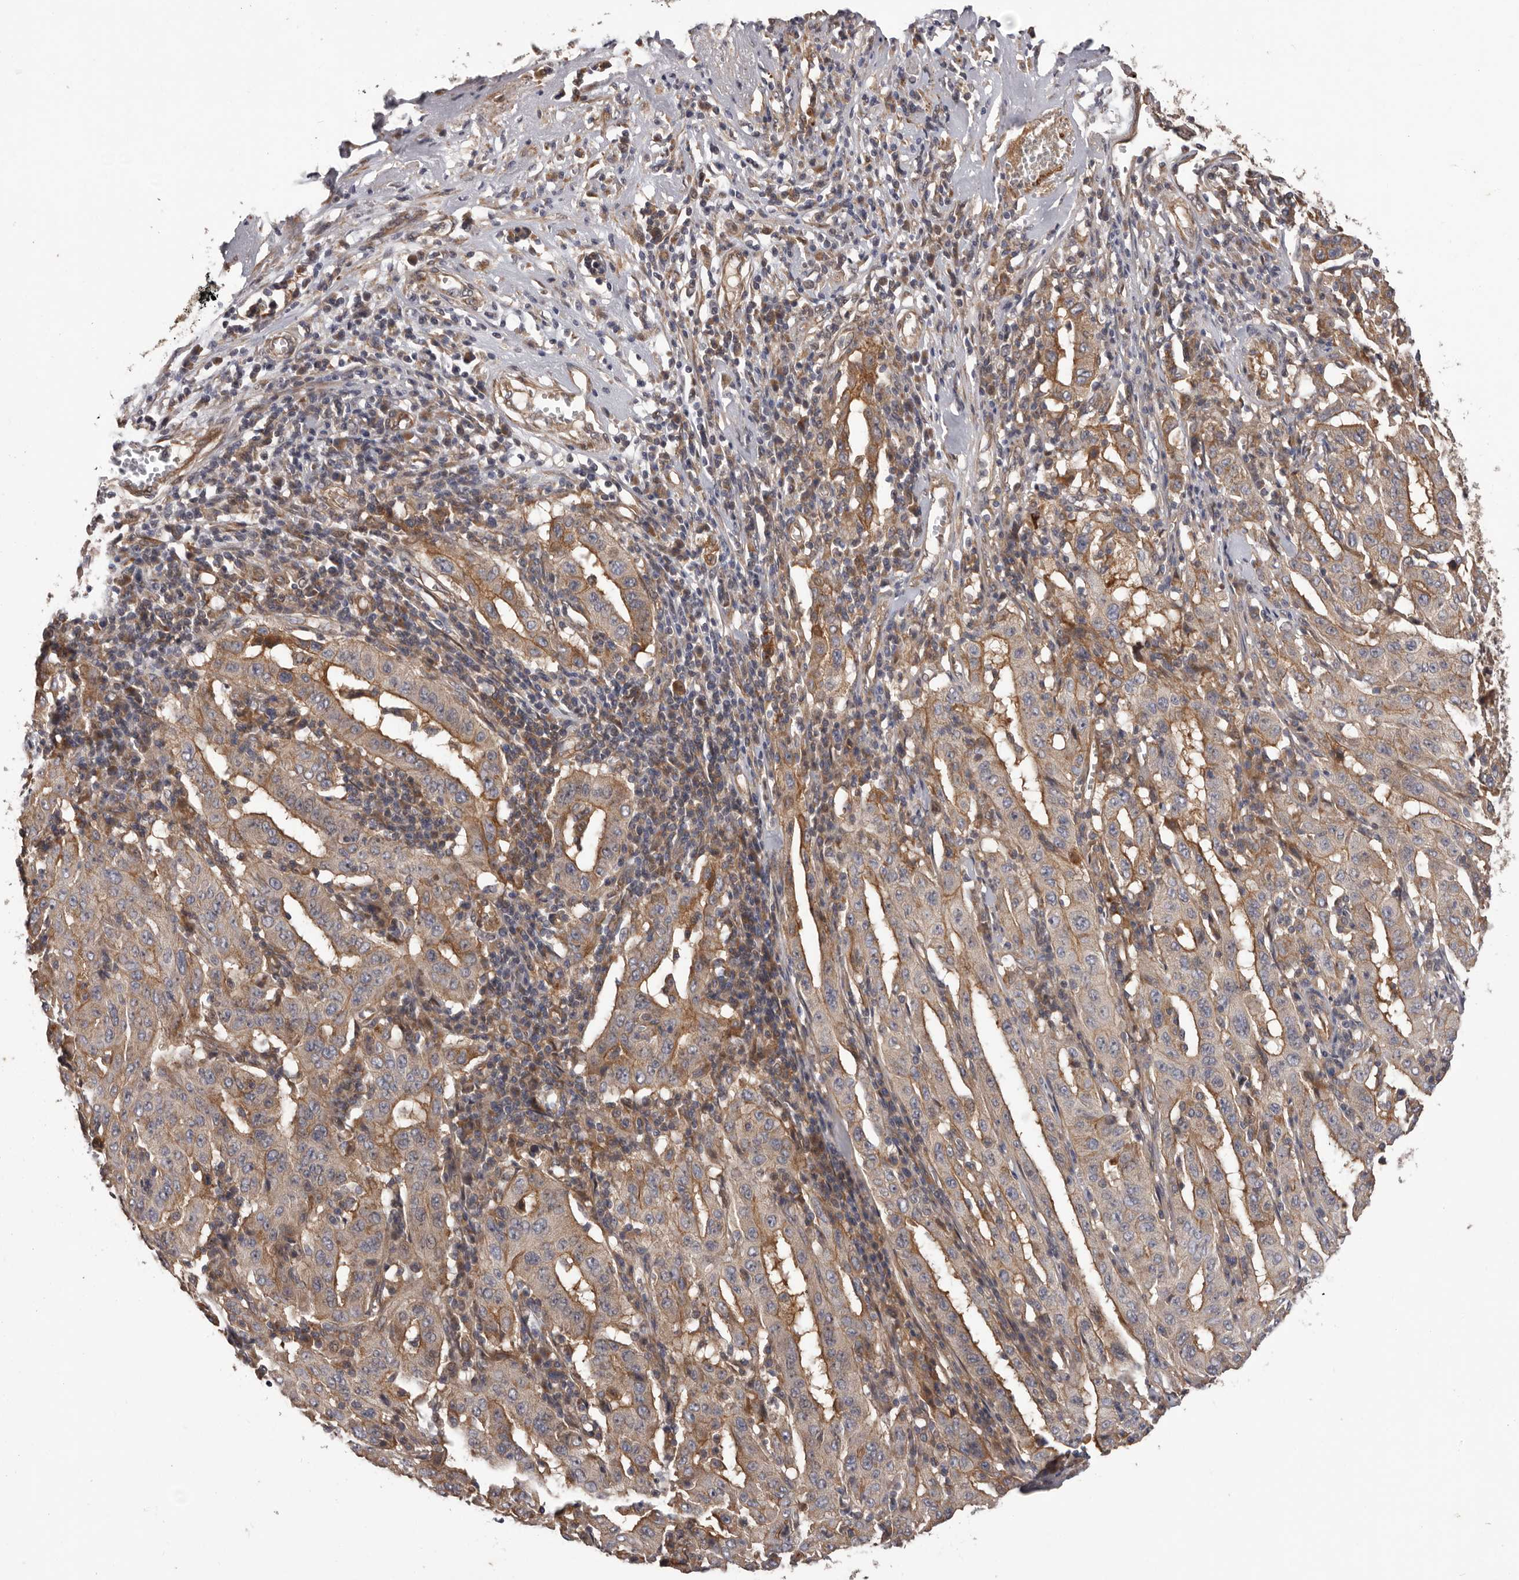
{"staining": {"intensity": "moderate", "quantity": "25%-75%", "location": "cytoplasmic/membranous"}, "tissue": "pancreatic cancer", "cell_type": "Tumor cells", "image_type": "cancer", "snomed": [{"axis": "morphology", "description": "Adenocarcinoma, NOS"}, {"axis": "topography", "description": "Pancreas"}], "caption": "Protein staining reveals moderate cytoplasmic/membranous staining in approximately 25%-75% of tumor cells in pancreatic adenocarcinoma.", "gene": "PRKD1", "patient": {"sex": "male", "age": 63}}